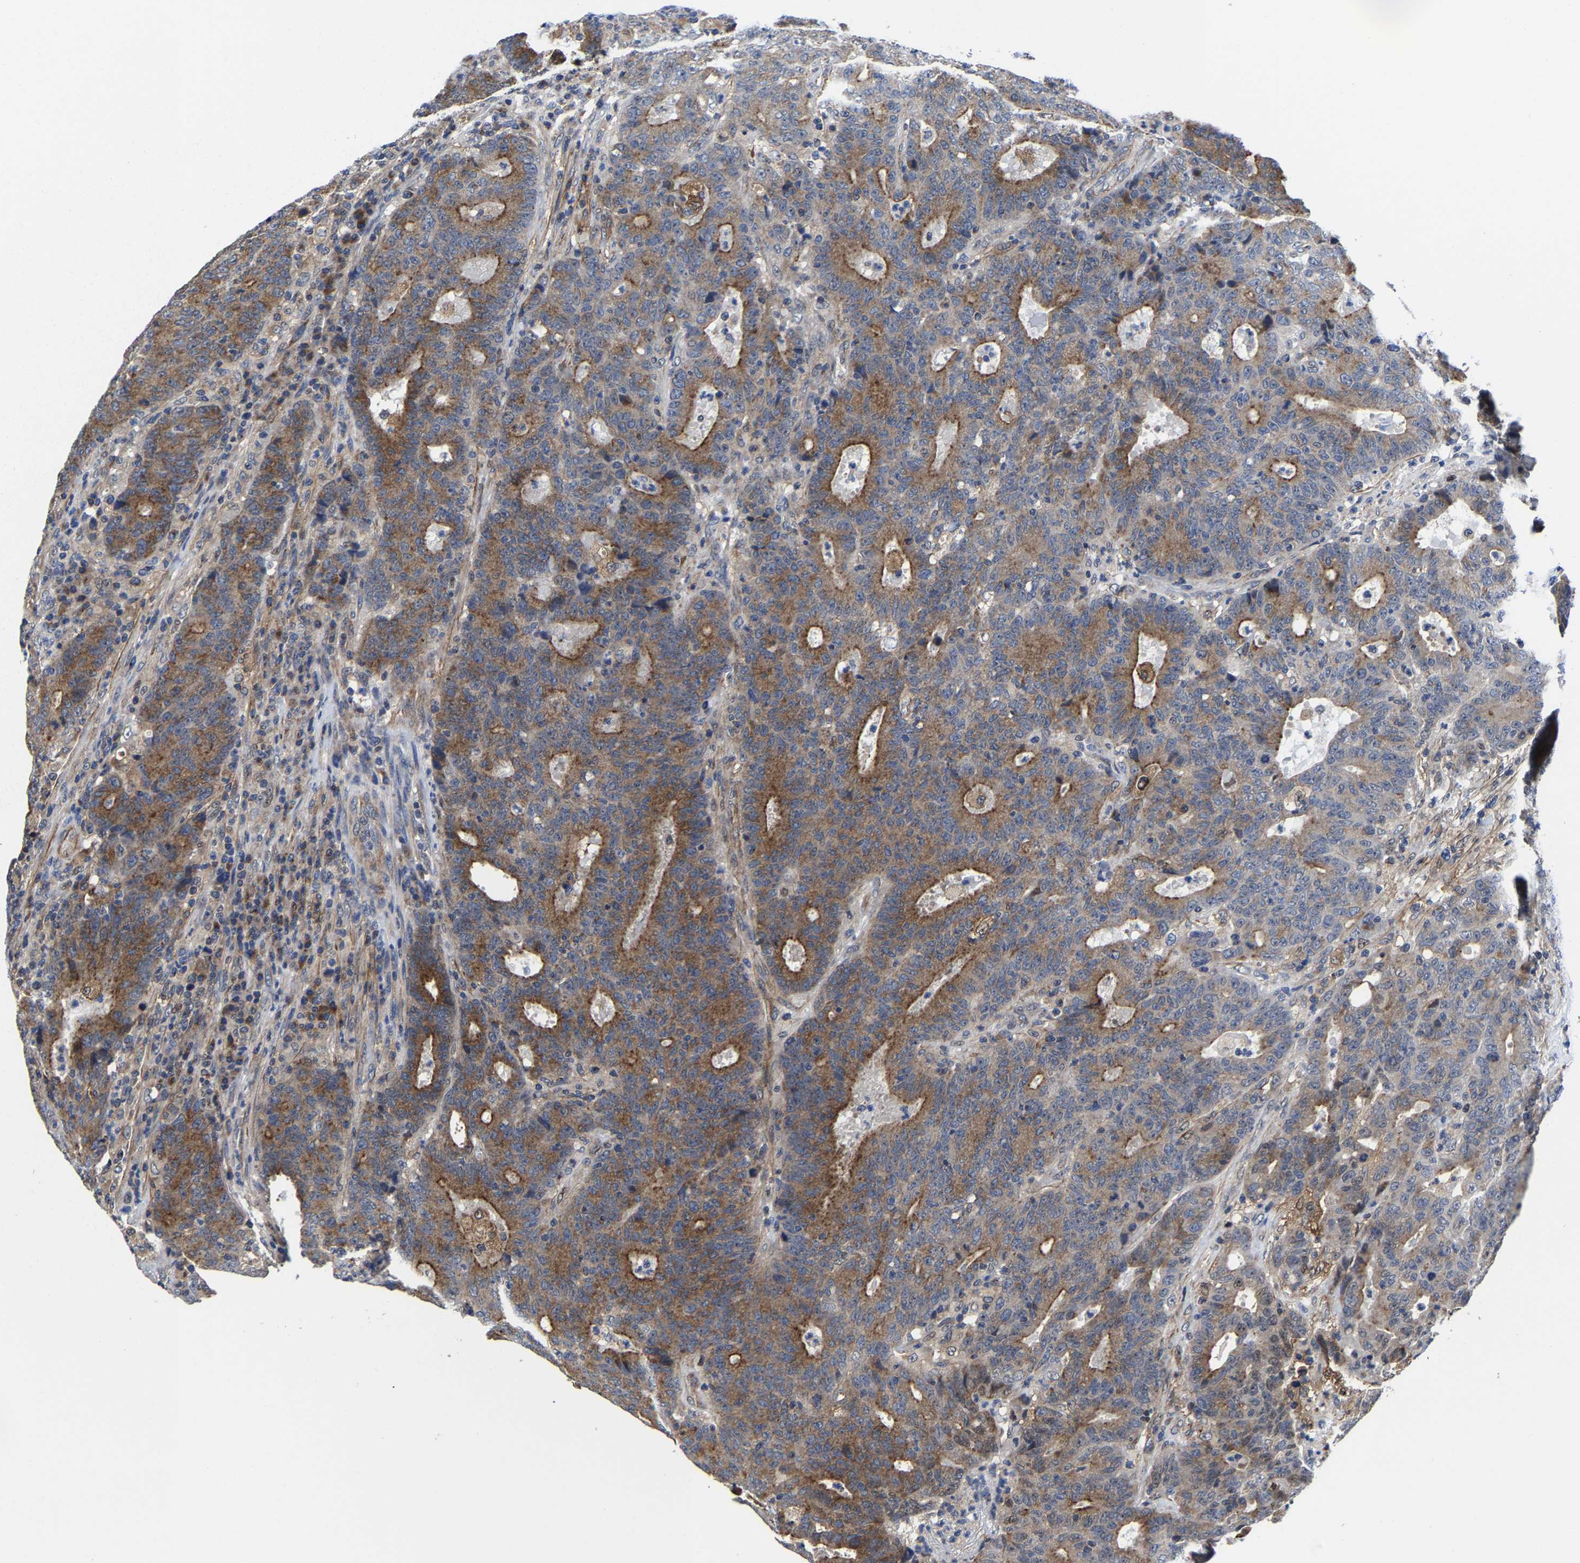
{"staining": {"intensity": "moderate", "quantity": ">75%", "location": "cytoplasmic/membranous"}, "tissue": "colorectal cancer", "cell_type": "Tumor cells", "image_type": "cancer", "snomed": [{"axis": "morphology", "description": "Adenocarcinoma, NOS"}, {"axis": "topography", "description": "Colon"}], "caption": "The immunohistochemical stain shows moderate cytoplasmic/membranous staining in tumor cells of adenocarcinoma (colorectal) tissue.", "gene": "PFKFB3", "patient": {"sex": "female", "age": 75}}